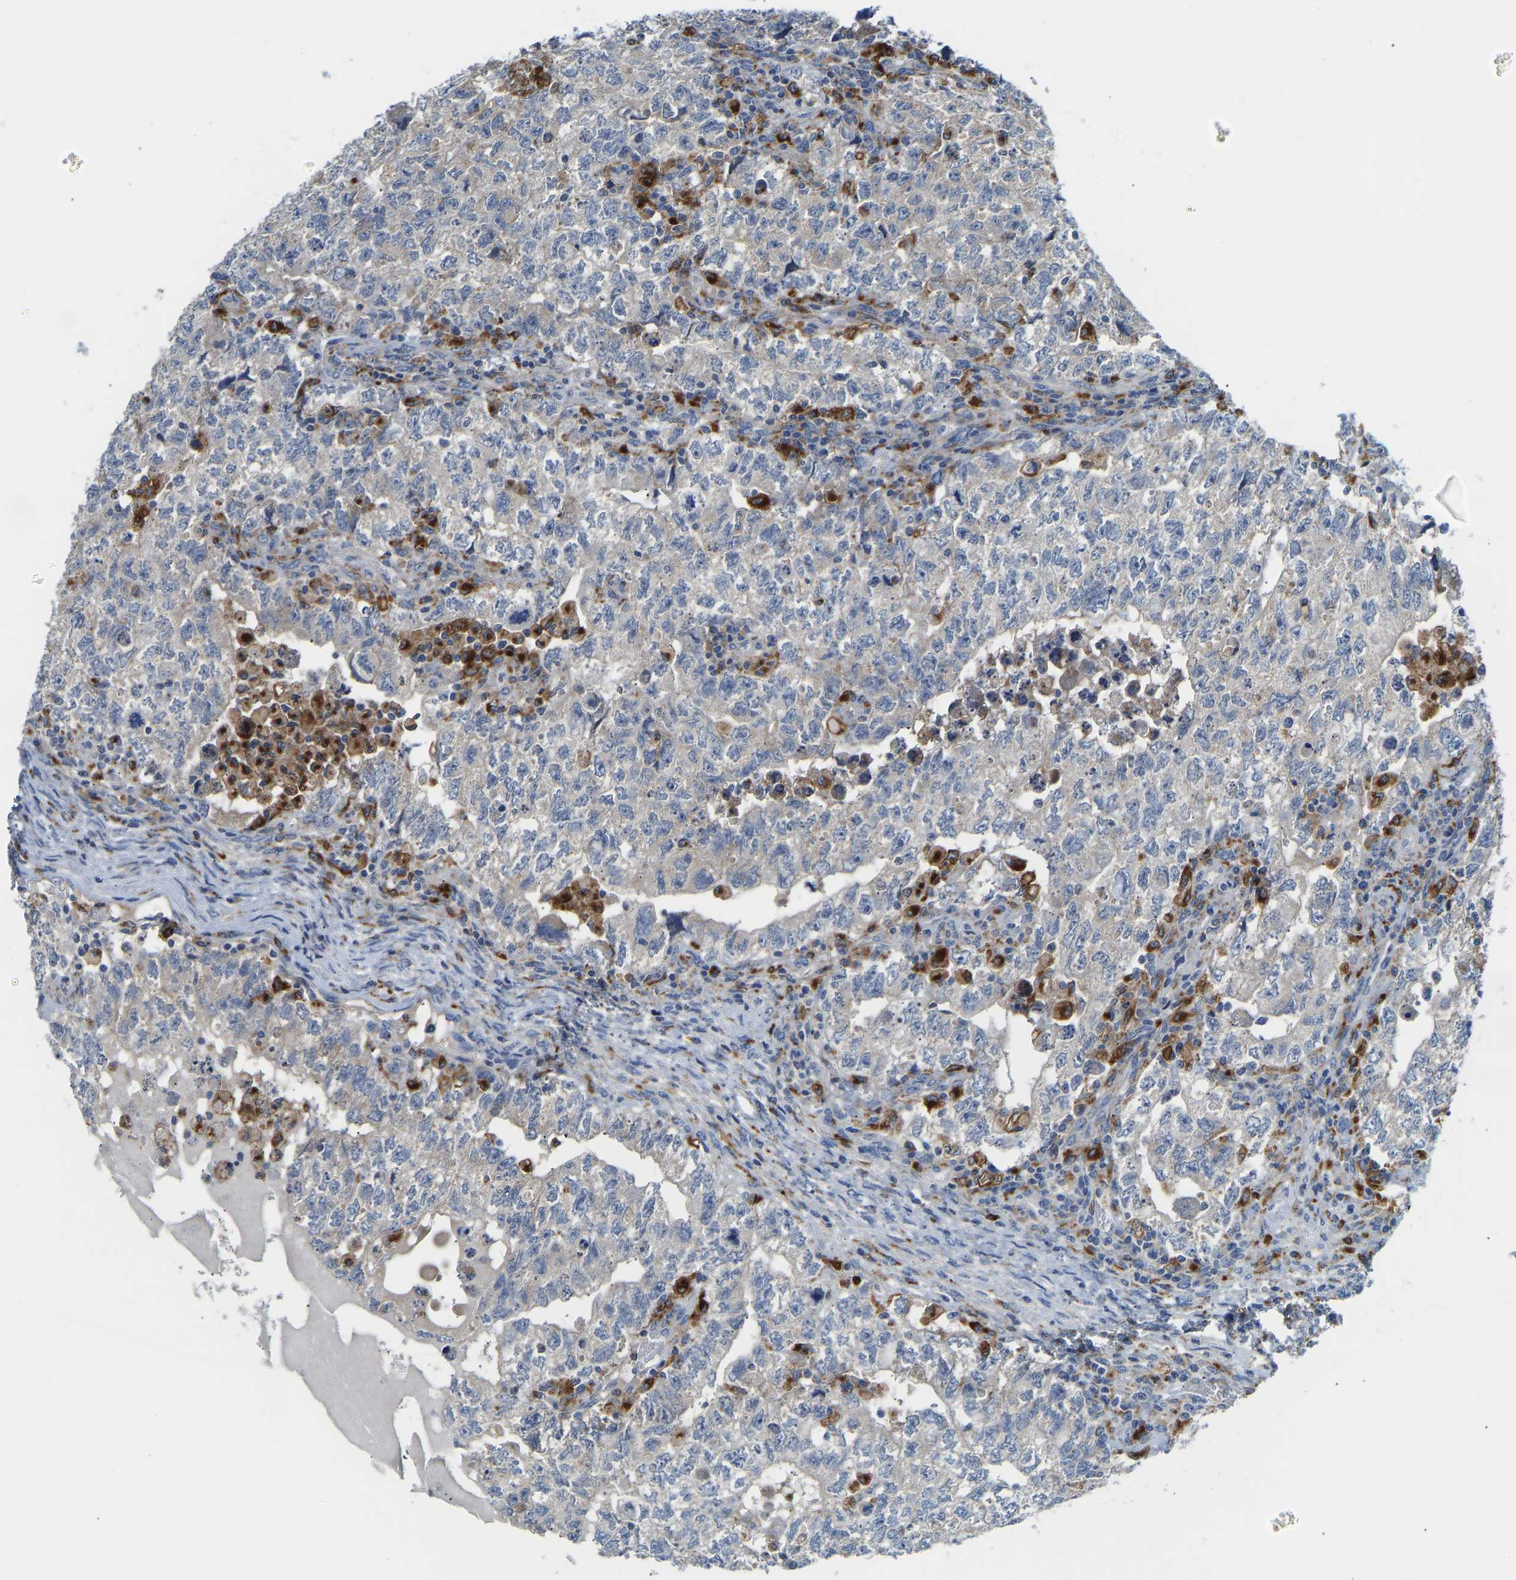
{"staining": {"intensity": "negative", "quantity": "none", "location": "none"}, "tissue": "testis cancer", "cell_type": "Tumor cells", "image_type": "cancer", "snomed": [{"axis": "morphology", "description": "Carcinoma, Embryonal, NOS"}, {"axis": "topography", "description": "Testis"}], "caption": "The immunohistochemistry photomicrograph has no significant expression in tumor cells of embryonal carcinoma (testis) tissue.", "gene": "ATP6V1E1", "patient": {"sex": "male", "age": 36}}